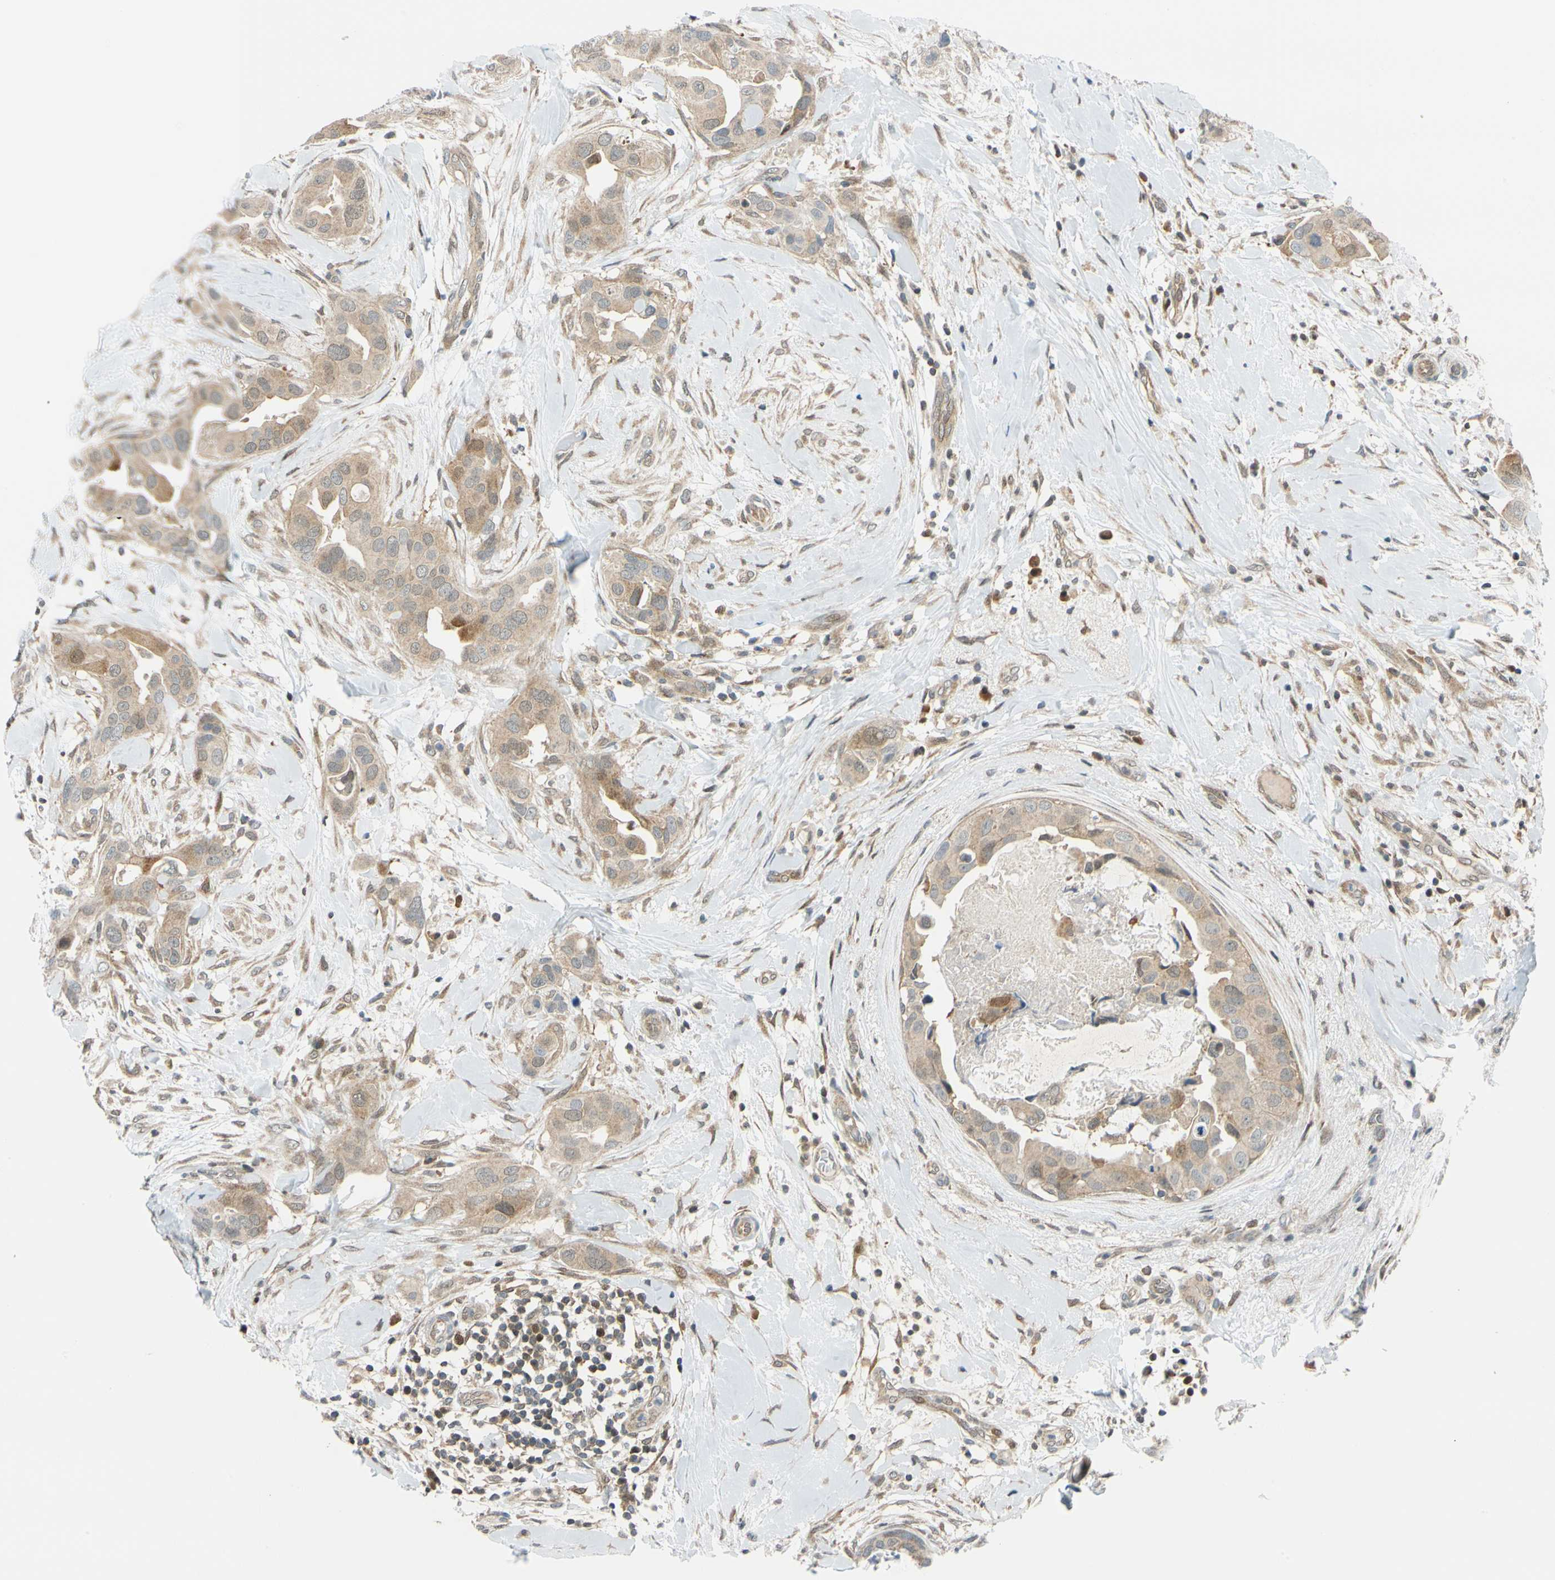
{"staining": {"intensity": "weak", "quantity": ">75%", "location": "cytoplasmic/membranous"}, "tissue": "breast cancer", "cell_type": "Tumor cells", "image_type": "cancer", "snomed": [{"axis": "morphology", "description": "Duct carcinoma"}, {"axis": "topography", "description": "Breast"}], "caption": "Weak cytoplasmic/membranous protein positivity is present in approximately >75% of tumor cells in breast cancer.", "gene": "MAPK9", "patient": {"sex": "female", "age": 40}}